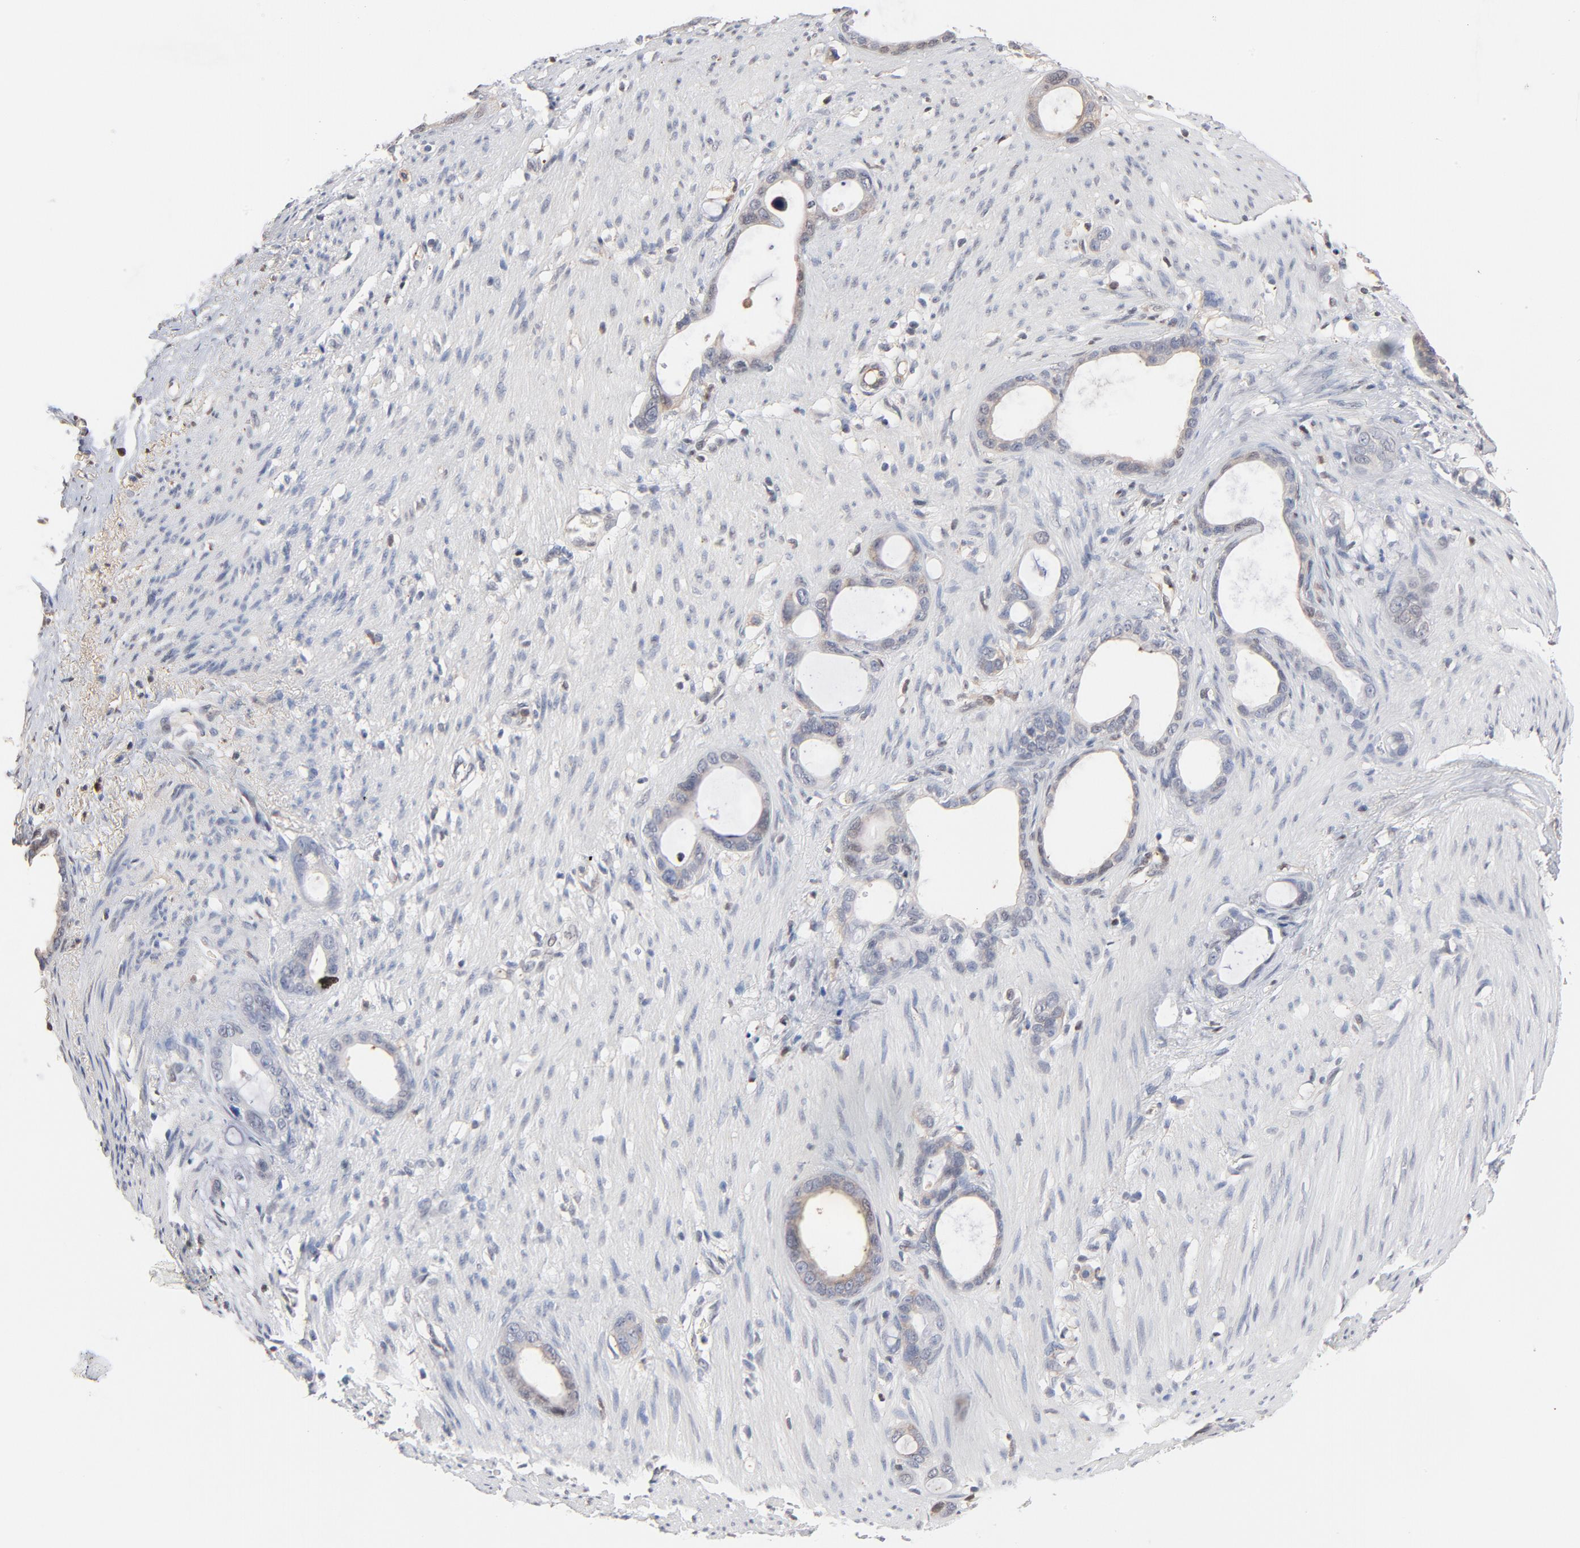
{"staining": {"intensity": "negative", "quantity": "none", "location": "none"}, "tissue": "stomach cancer", "cell_type": "Tumor cells", "image_type": "cancer", "snomed": [{"axis": "morphology", "description": "Adenocarcinoma, NOS"}, {"axis": "topography", "description": "Stomach"}], "caption": "DAB immunohistochemical staining of stomach adenocarcinoma demonstrates no significant staining in tumor cells.", "gene": "SERPINA4", "patient": {"sex": "female", "age": 75}}